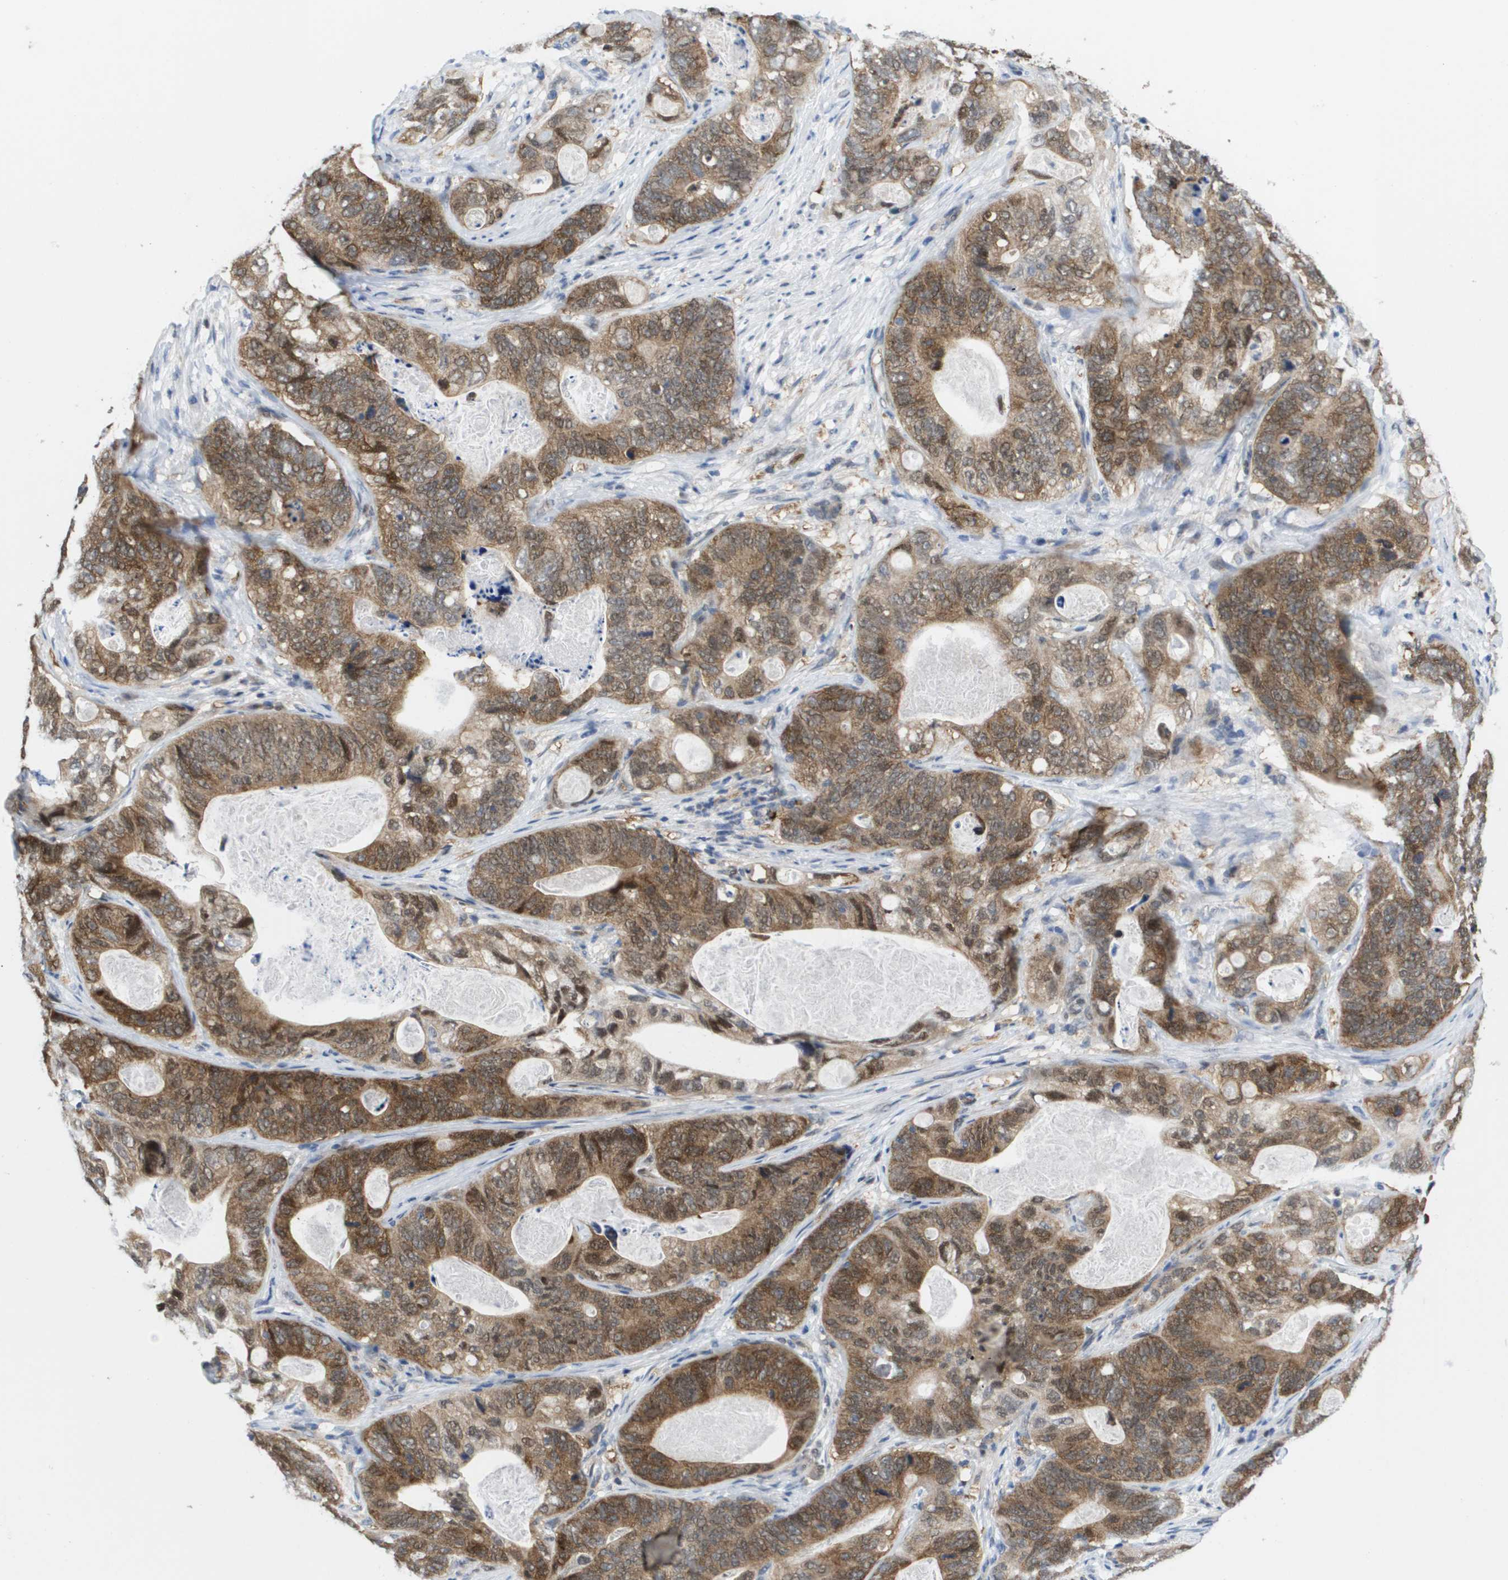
{"staining": {"intensity": "moderate", "quantity": ">75%", "location": "cytoplasmic/membranous"}, "tissue": "stomach cancer", "cell_type": "Tumor cells", "image_type": "cancer", "snomed": [{"axis": "morphology", "description": "Adenocarcinoma, NOS"}, {"axis": "topography", "description": "Stomach"}], "caption": "Adenocarcinoma (stomach) tissue reveals moderate cytoplasmic/membranous expression in about >75% of tumor cells, visualized by immunohistochemistry. (DAB IHC with brightfield microscopy, high magnification).", "gene": "FKBP4", "patient": {"sex": "female", "age": 89}}